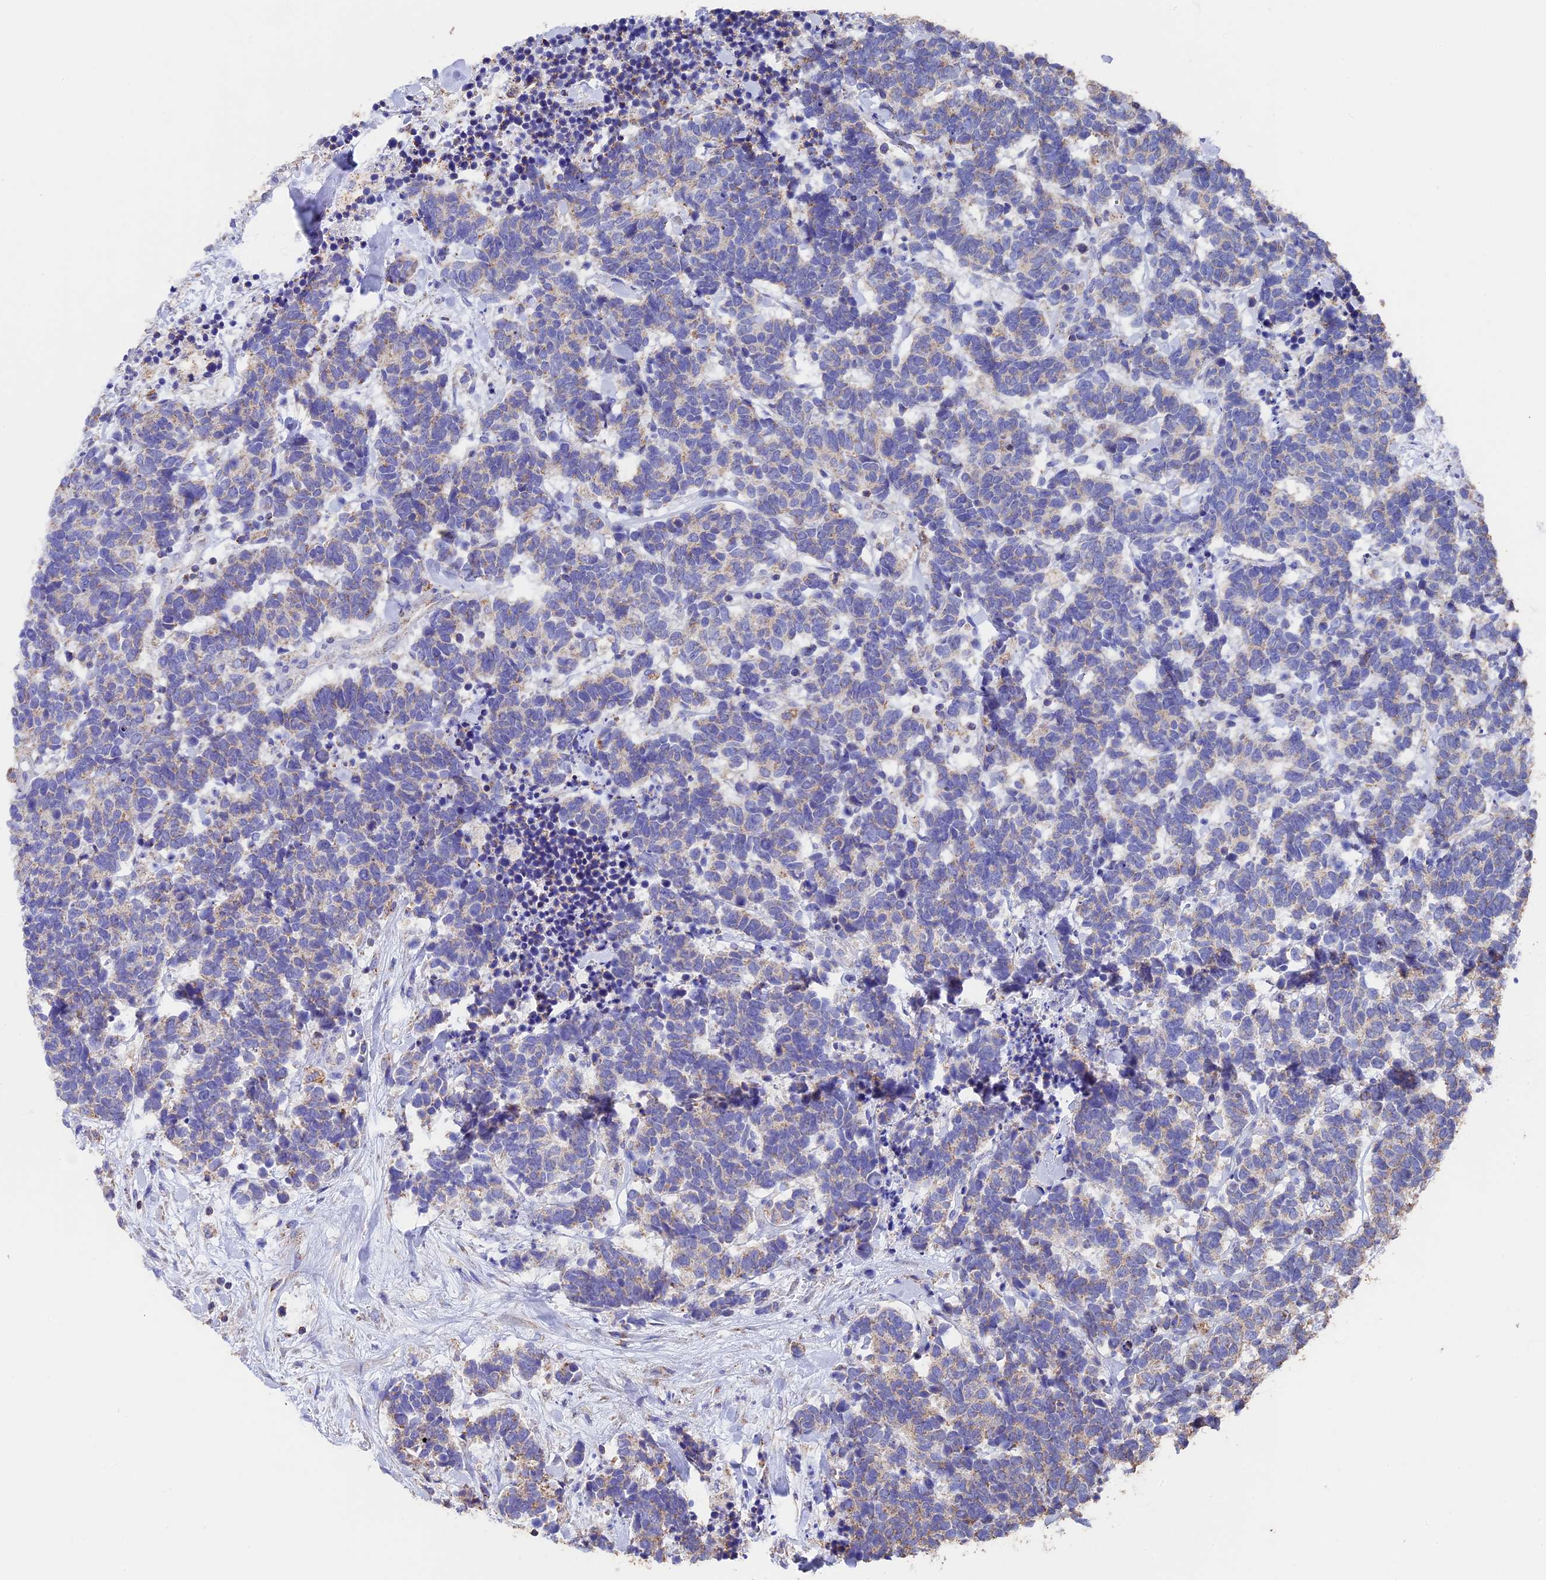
{"staining": {"intensity": "weak", "quantity": "25%-75%", "location": "cytoplasmic/membranous"}, "tissue": "carcinoid", "cell_type": "Tumor cells", "image_type": "cancer", "snomed": [{"axis": "morphology", "description": "Carcinoma, NOS"}, {"axis": "morphology", "description": "Carcinoid, malignant, NOS"}, {"axis": "topography", "description": "Prostate"}], "caption": "This histopathology image shows IHC staining of malignant carcinoid, with low weak cytoplasmic/membranous positivity in about 25%-75% of tumor cells.", "gene": "ADAT1", "patient": {"sex": "male", "age": 57}}